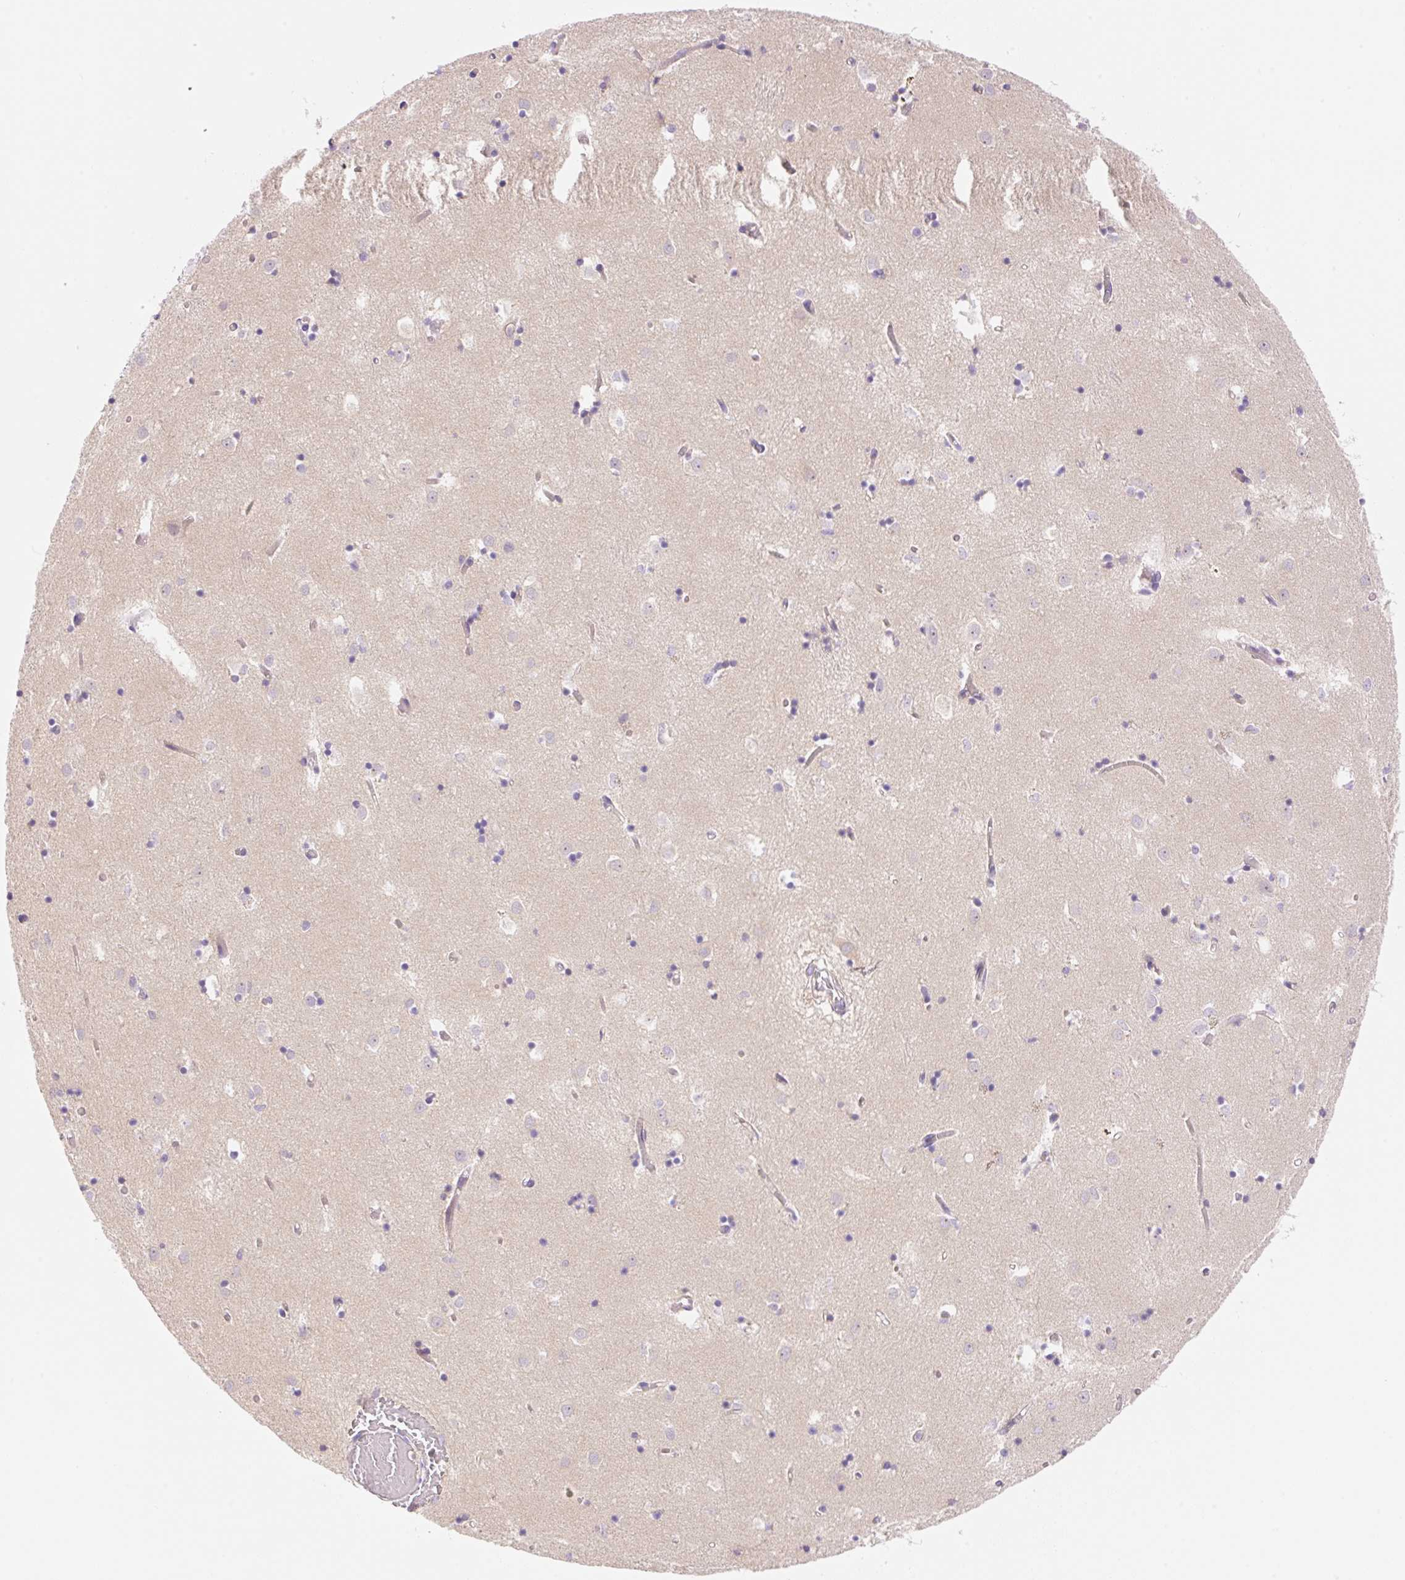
{"staining": {"intensity": "negative", "quantity": "none", "location": "none"}, "tissue": "caudate", "cell_type": "Glial cells", "image_type": "normal", "snomed": [{"axis": "morphology", "description": "Normal tissue, NOS"}, {"axis": "topography", "description": "Lateral ventricle wall"}], "caption": "DAB immunohistochemical staining of benign human caudate demonstrates no significant expression in glial cells.", "gene": "DENND5A", "patient": {"sex": "male", "age": 70}}